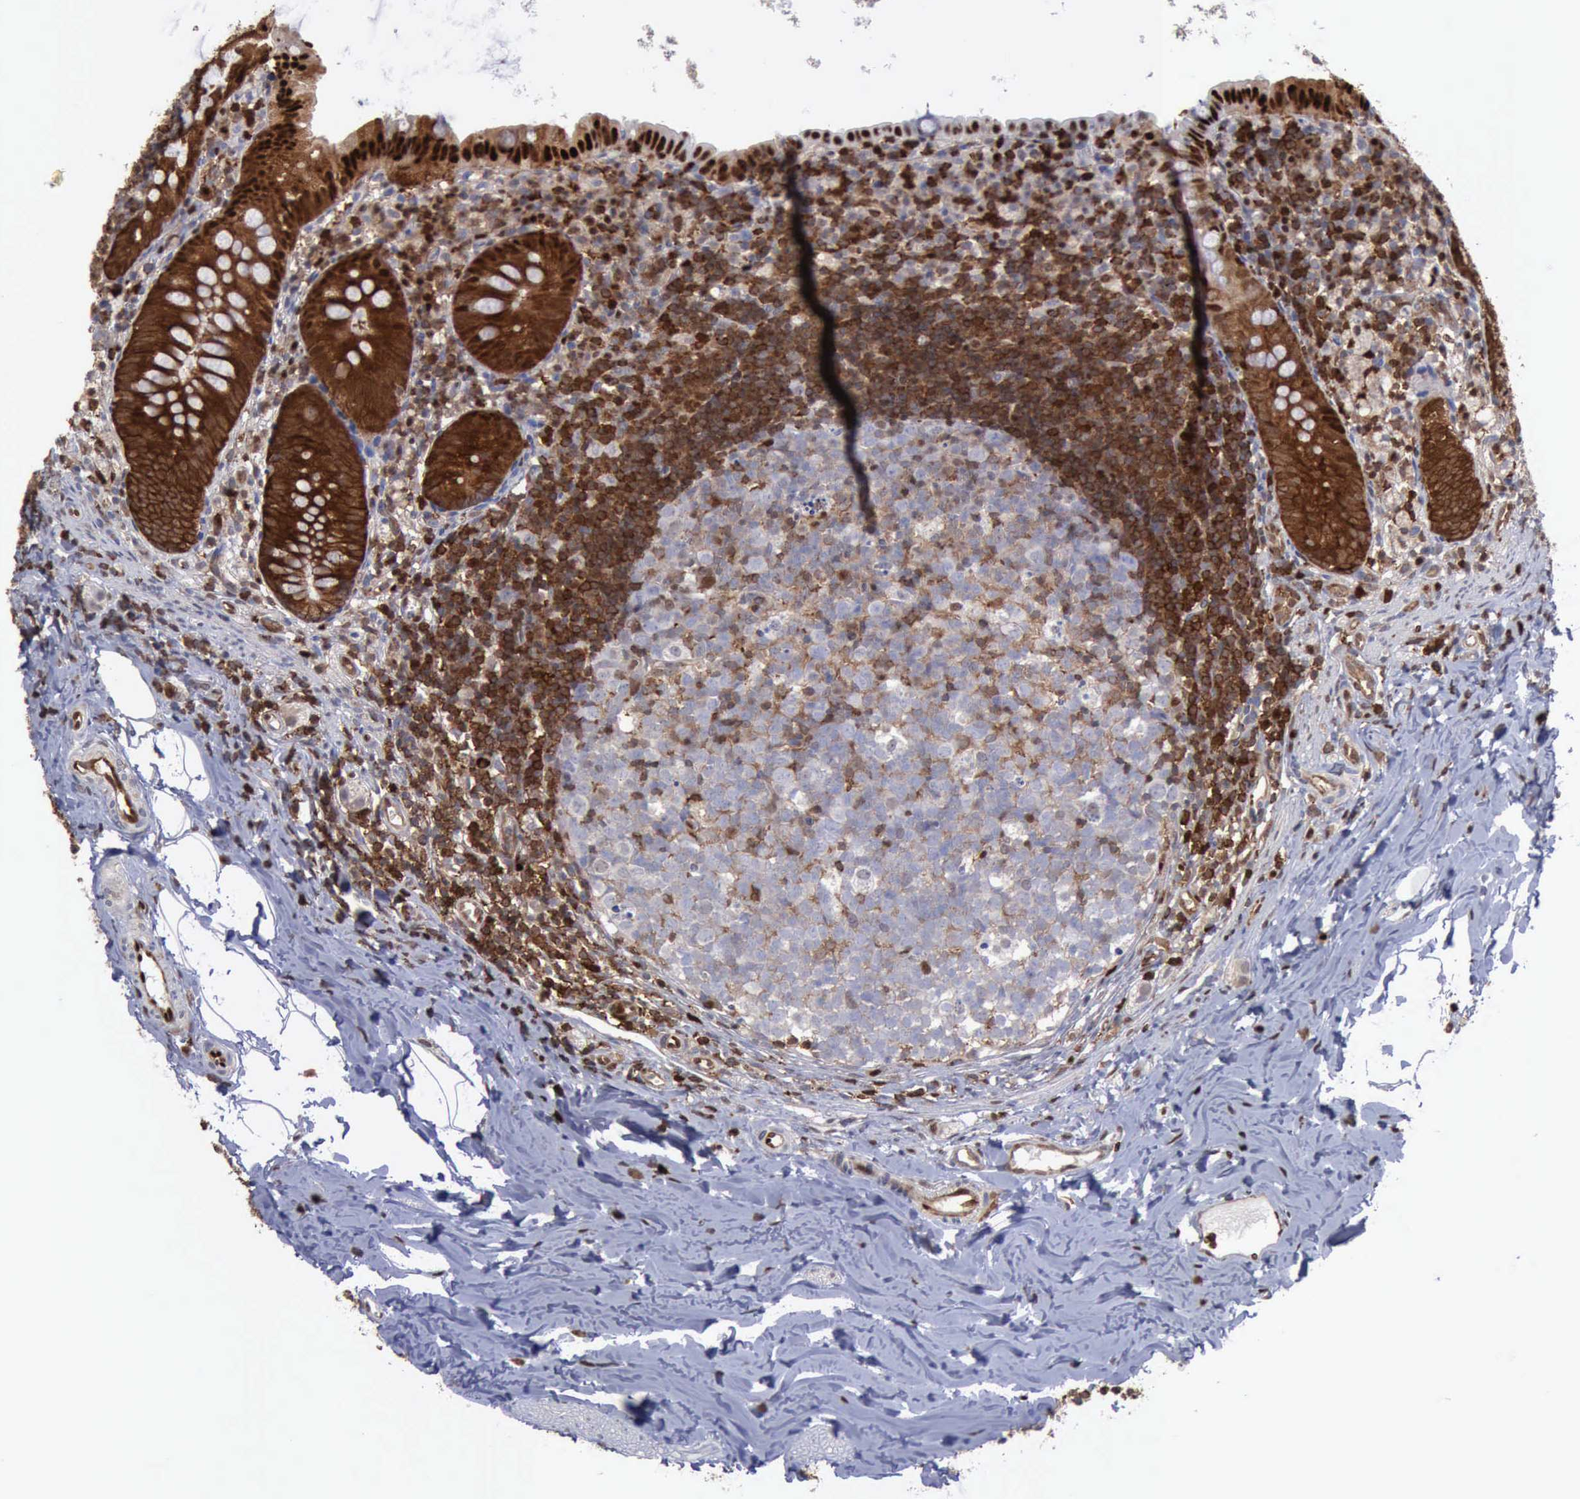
{"staining": {"intensity": "strong", "quantity": ">75%", "location": "cytoplasmic/membranous,nuclear"}, "tissue": "appendix", "cell_type": "Glandular cells", "image_type": "normal", "snomed": [{"axis": "morphology", "description": "Normal tissue, NOS"}, {"axis": "topography", "description": "Appendix"}], "caption": "This image shows immunohistochemistry (IHC) staining of benign human appendix, with high strong cytoplasmic/membranous,nuclear staining in about >75% of glandular cells.", "gene": "PDCD4", "patient": {"sex": "female", "age": 9}}